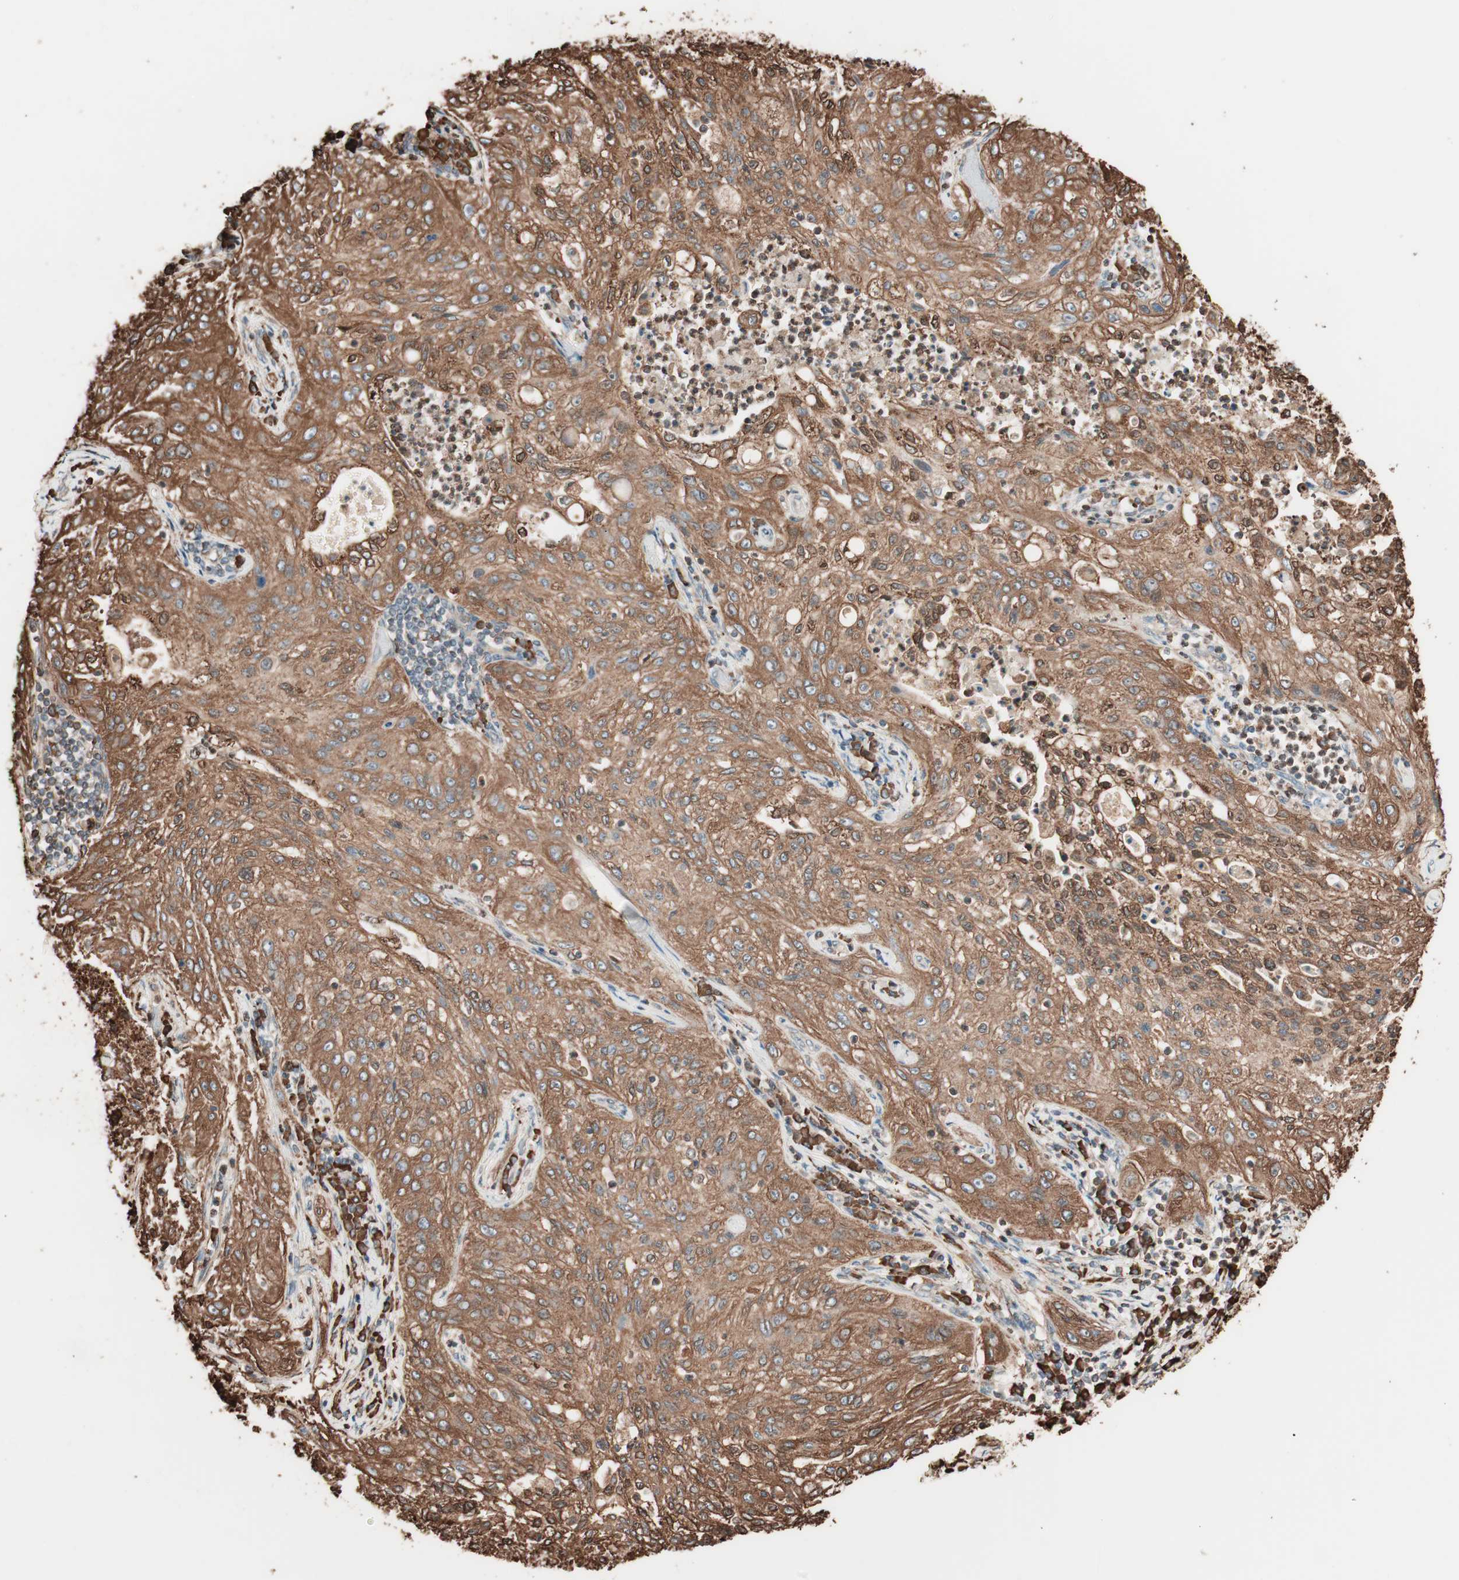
{"staining": {"intensity": "strong", "quantity": ">75%", "location": "cytoplasmic/membranous"}, "tissue": "lung cancer", "cell_type": "Tumor cells", "image_type": "cancer", "snomed": [{"axis": "morphology", "description": "Inflammation, NOS"}, {"axis": "morphology", "description": "Squamous cell carcinoma, NOS"}, {"axis": "topography", "description": "Lymph node"}, {"axis": "topography", "description": "Soft tissue"}, {"axis": "topography", "description": "Lung"}], "caption": "IHC image of neoplastic tissue: squamous cell carcinoma (lung) stained using IHC demonstrates high levels of strong protein expression localized specifically in the cytoplasmic/membranous of tumor cells, appearing as a cytoplasmic/membranous brown color.", "gene": "VEGFA", "patient": {"sex": "male", "age": 66}}